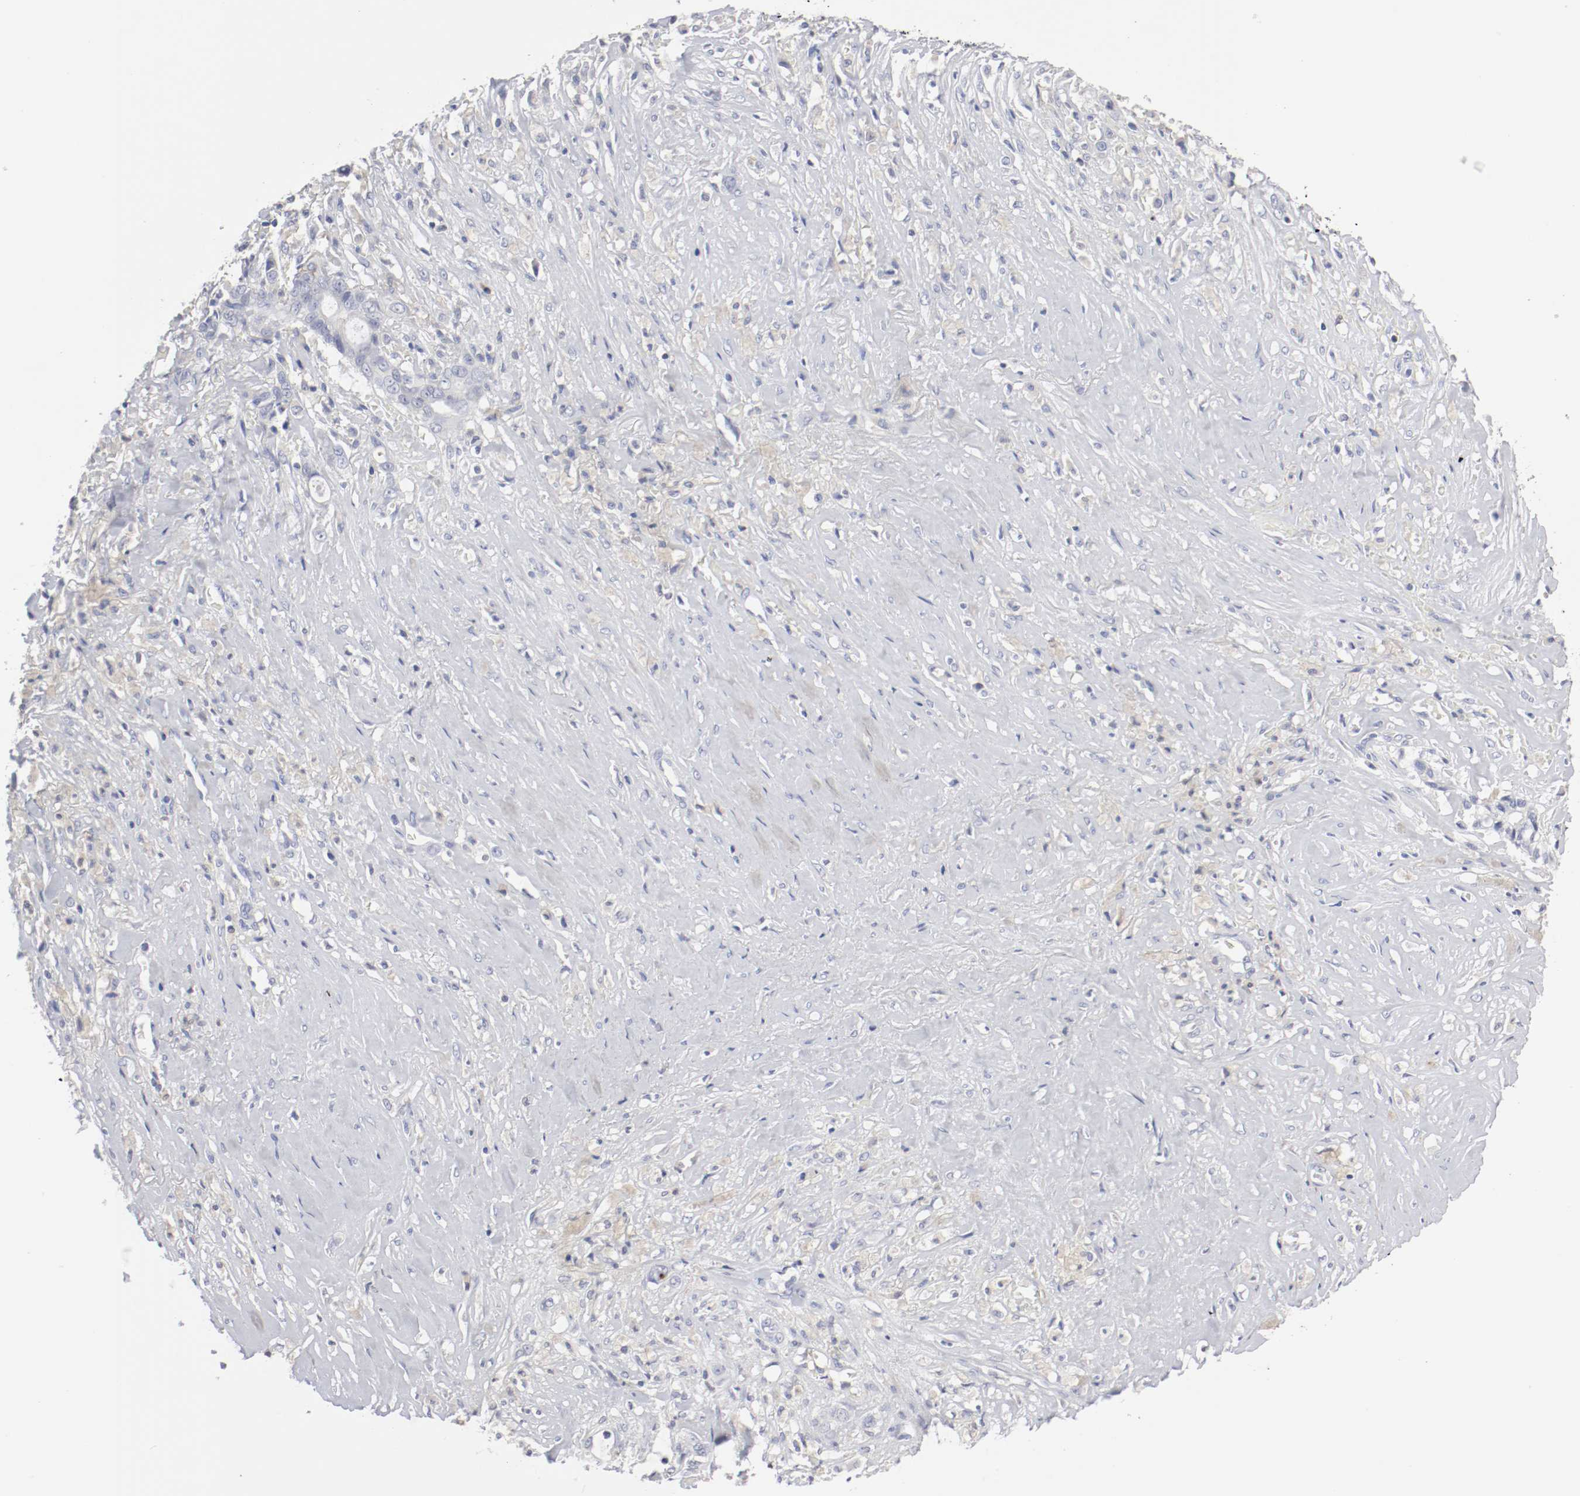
{"staining": {"intensity": "negative", "quantity": "none", "location": "none"}, "tissue": "liver cancer", "cell_type": "Tumor cells", "image_type": "cancer", "snomed": [{"axis": "morphology", "description": "Cholangiocarcinoma"}, {"axis": "topography", "description": "Liver"}], "caption": "Cholangiocarcinoma (liver) stained for a protein using immunohistochemistry shows no expression tumor cells.", "gene": "ITGAX", "patient": {"sex": "female", "age": 70}}